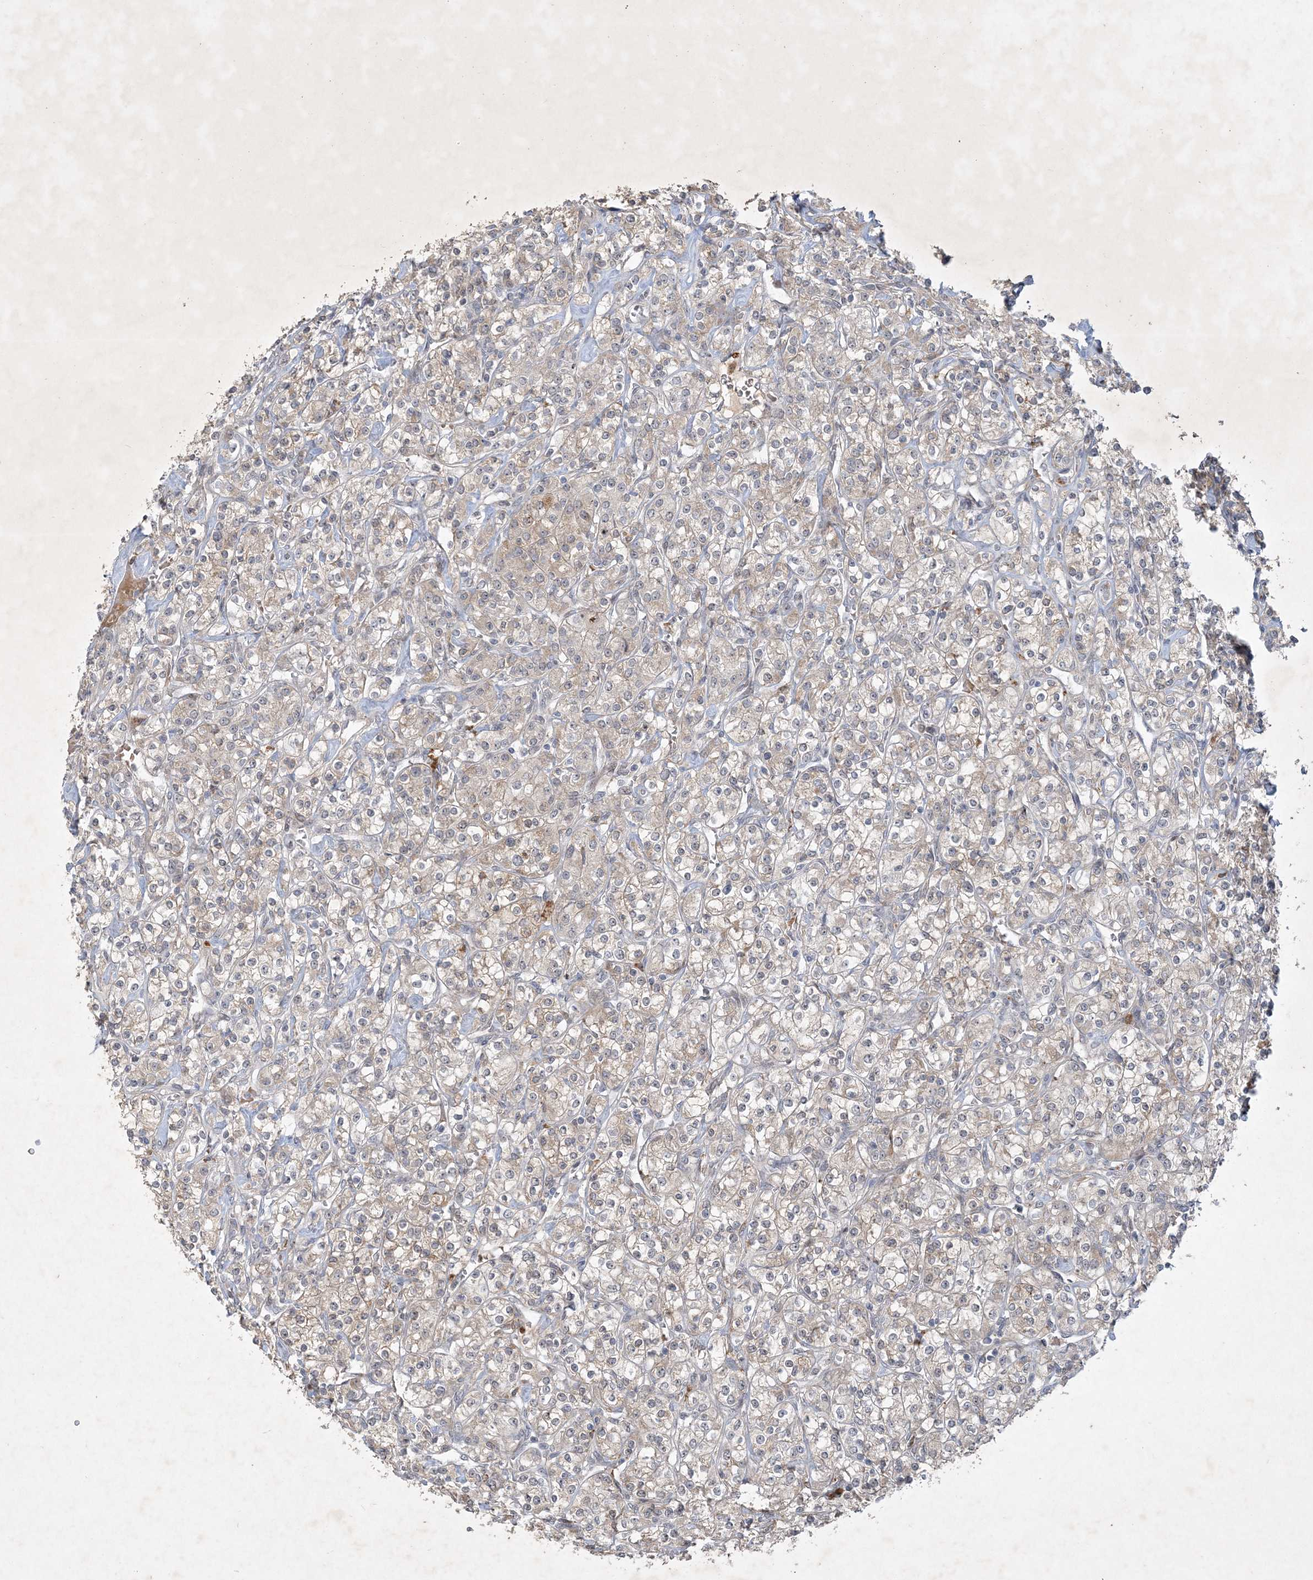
{"staining": {"intensity": "weak", "quantity": "<25%", "location": "cytoplasmic/membranous"}, "tissue": "renal cancer", "cell_type": "Tumor cells", "image_type": "cancer", "snomed": [{"axis": "morphology", "description": "Adenocarcinoma, NOS"}, {"axis": "topography", "description": "Kidney"}], "caption": "Immunohistochemistry (IHC) of human renal cancer (adenocarcinoma) exhibits no positivity in tumor cells.", "gene": "THG1L", "patient": {"sex": "male", "age": 77}}